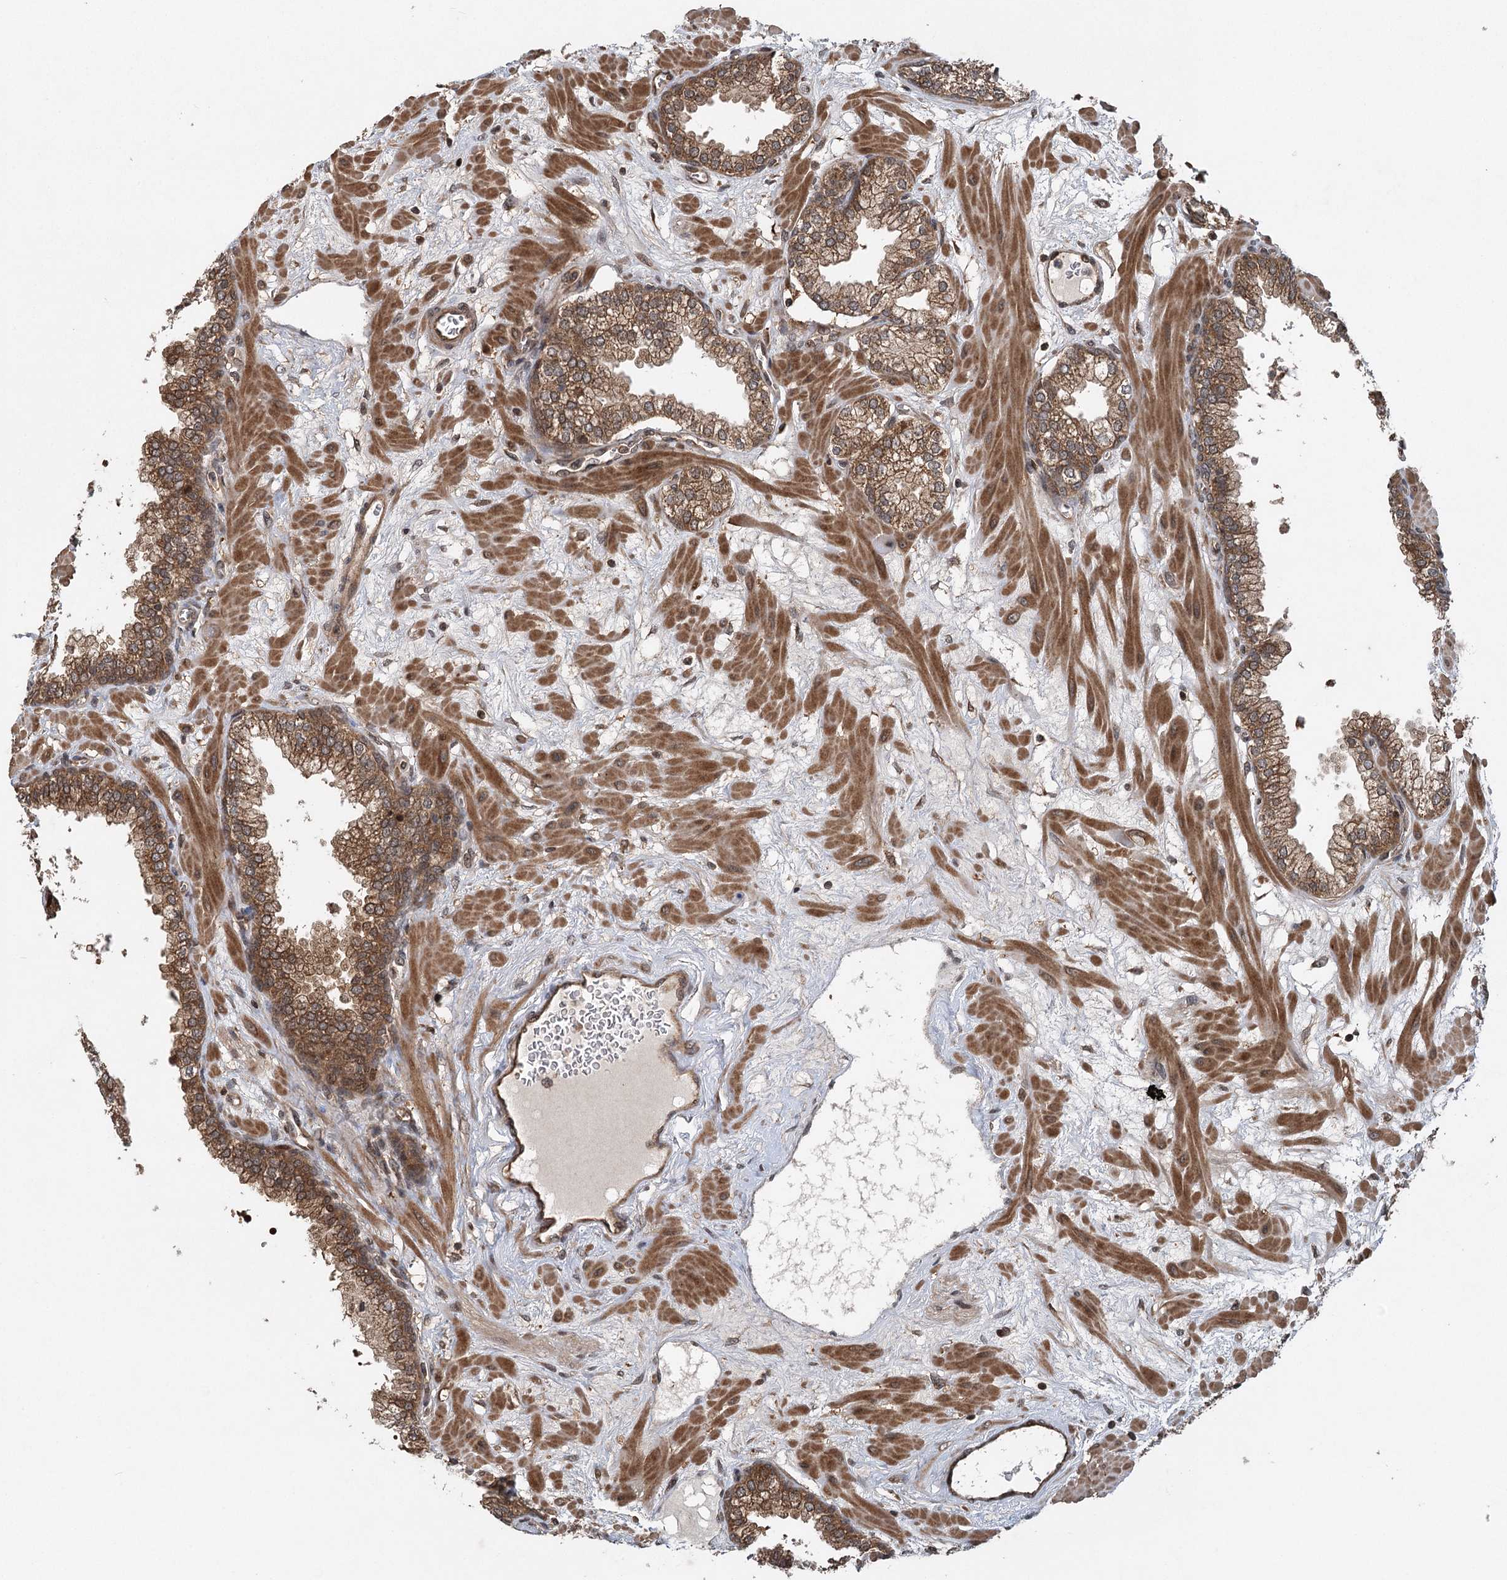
{"staining": {"intensity": "moderate", "quantity": ">75%", "location": "cytoplasmic/membranous"}, "tissue": "prostate", "cell_type": "Glandular cells", "image_type": "normal", "snomed": [{"axis": "morphology", "description": "Normal tissue, NOS"}, {"axis": "morphology", "description": "Urothelial carcinoma, Low grade"}, {"axis": "topography", "description": "Urinary bladder"}, {"axis": "topography", "description": "Prostate"}], "caption": "High-magnification brightfield microscopy of unremarkable prostate stained with DAB (3,3'-diaminobenzidine) (brown) and counterstained with hematoxylin (blue). glandular cells exhibit moderate cytoplasmic/membranous expression is identified in approximately>75% of cells. Ihc stains the protein in brown and the nuclei are stained blue.", "gene": "INSIG2", "patient": {"sex": "male", "age": 60}}